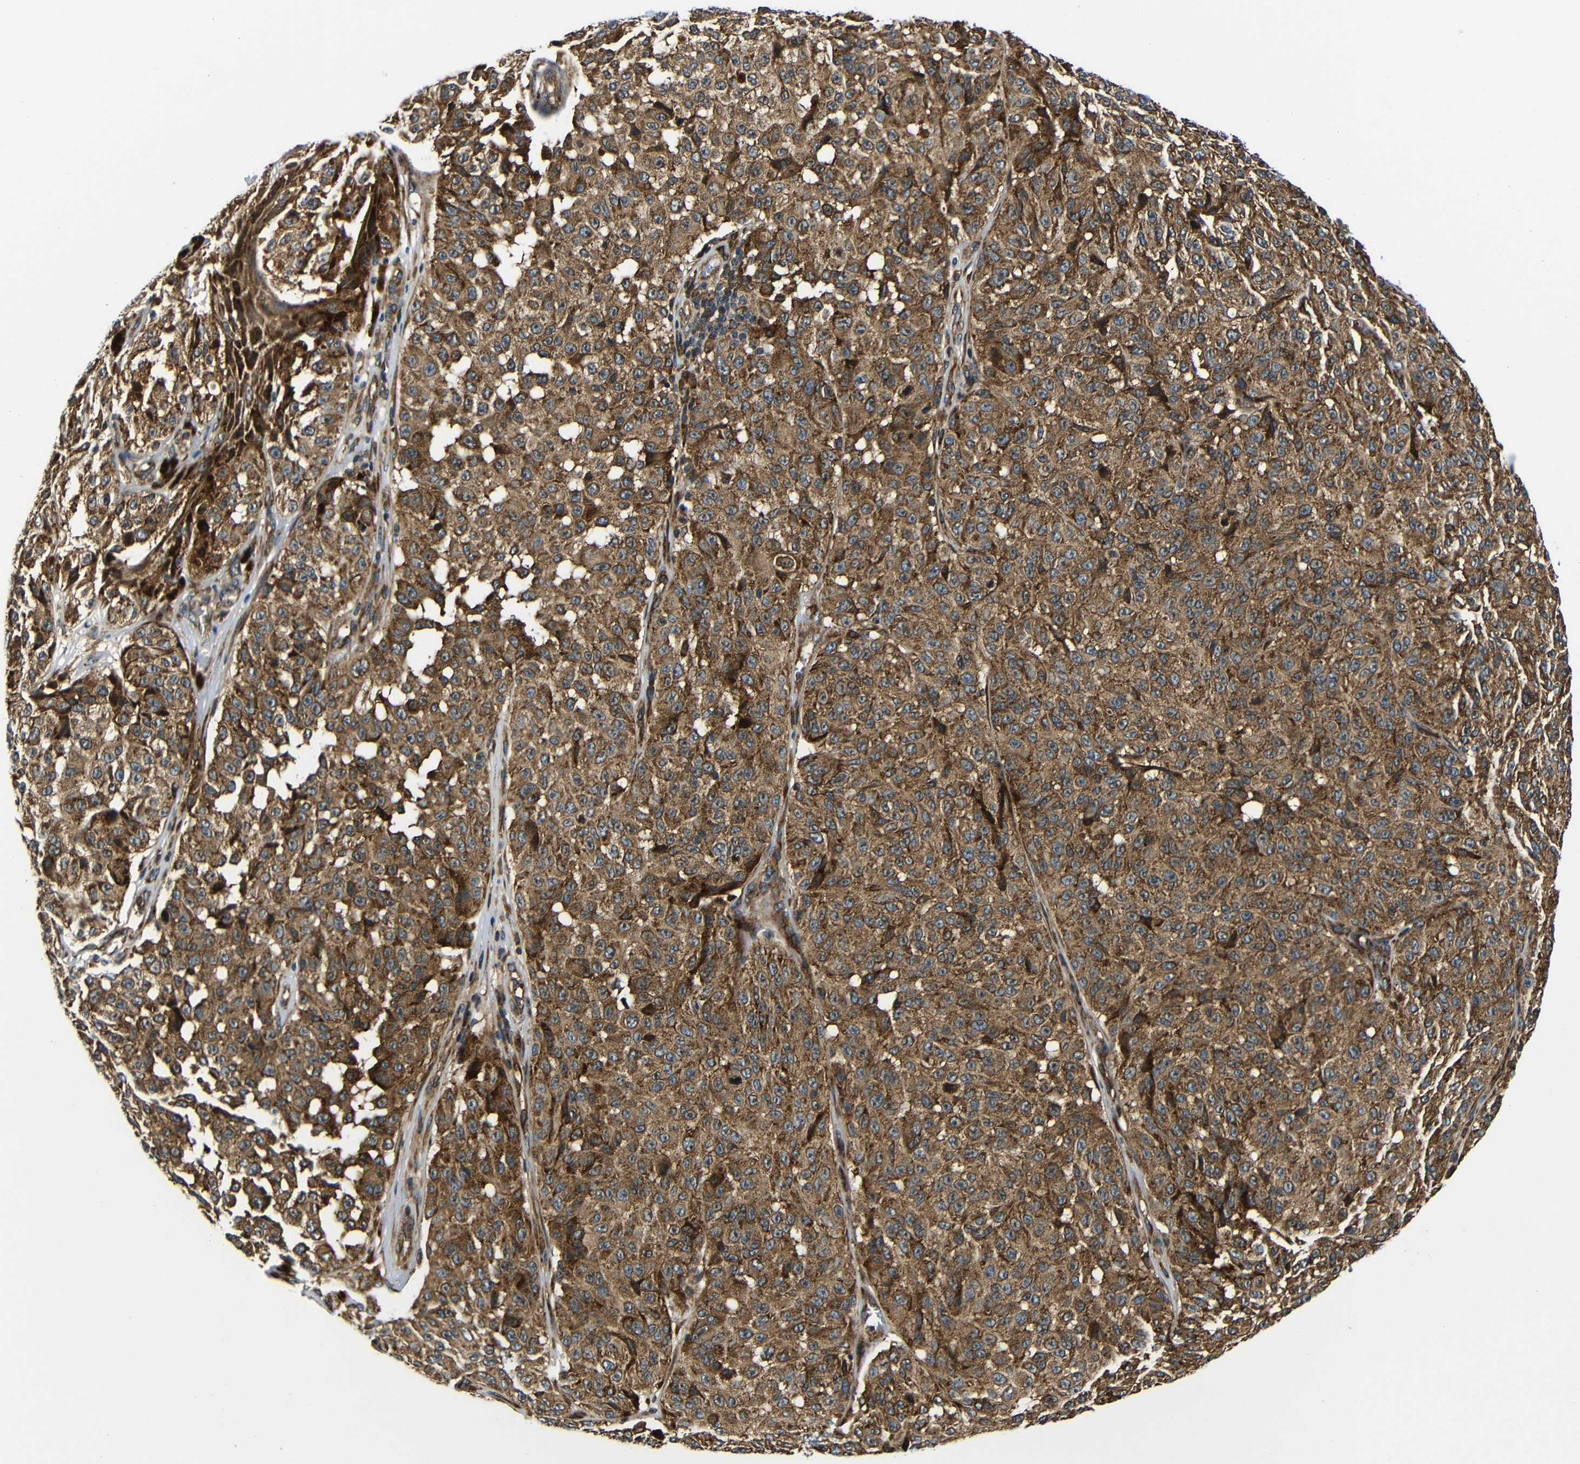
{"staining": {"intensity": "moderate", "quantity": ">75%", "location": "cytoplasmic/membranous"}, "tissue": "melanoma", "cell_type": "Tumor cells", "image_type": "cancer", "snomed": [{"axis": "morphology", "description": "Malignant melanoma, NOS"}, {"axis": "topography", "description": "Skin"}], "caption": "A brown stain shows moderate cytoplasmic/membranous staining of a protein in human malignant melanoma tumor cells.", "gene": "ABCE1", "patient": {"sex": "female", "age": 46}}